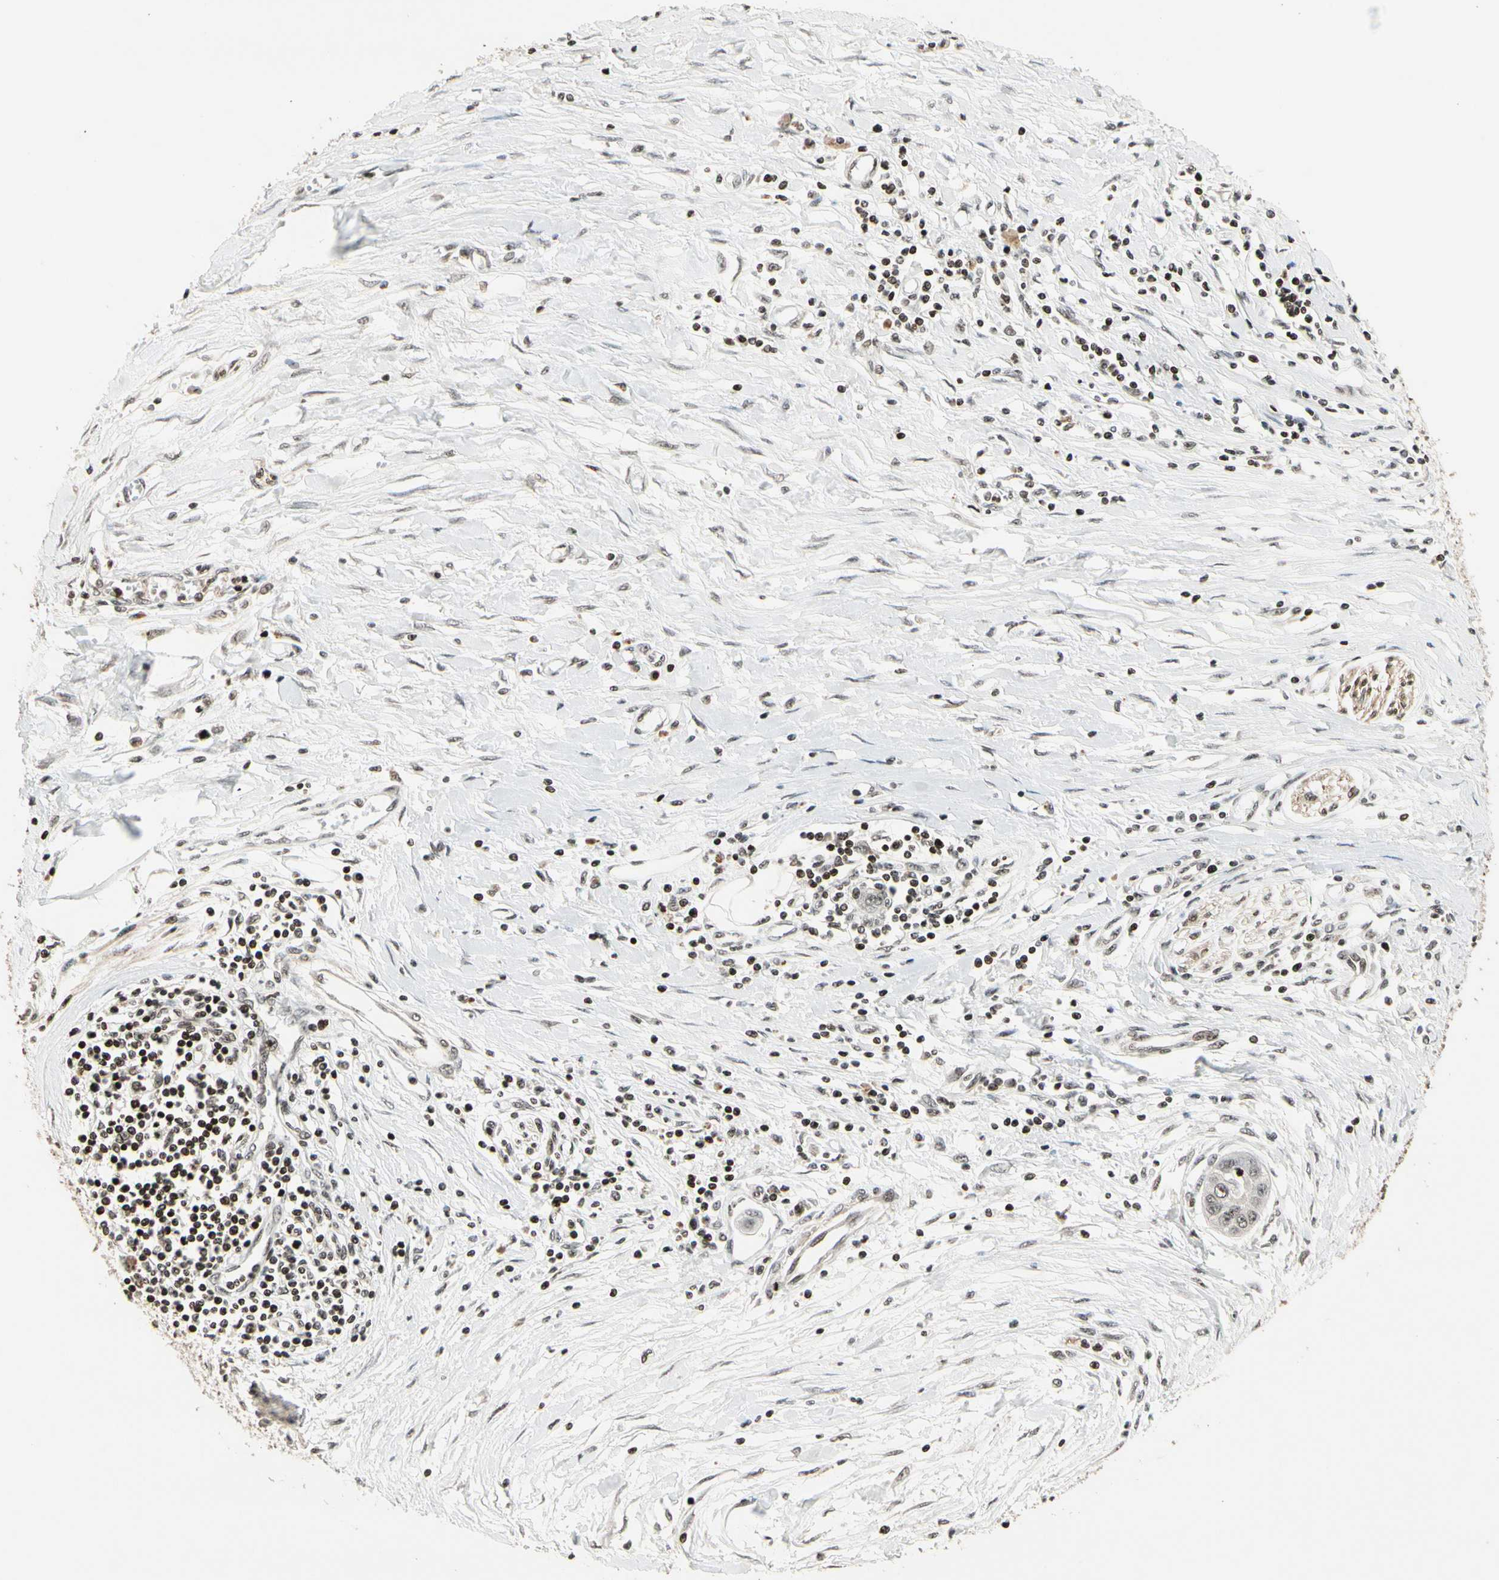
{"staining": {"intensity": "negative", "quantity": "none", "location": "none"}, "tissue": "pancreatic cancer", "cell_type": "Tumor cells", "image_type": "cancer", "snomed": [{"axis": "morphology", "description": "Adenocarcinoma, NOS"}, {"axis": "topography", "description": "Pancreas"}], "caption": "Immunohistochemical staining of human pancreatic cancer (adenocarcinoma) exhibits no significant staining in tumor cells.", "gene": "TSHZ3", "patient": {"sex": "female", "age": 70}}